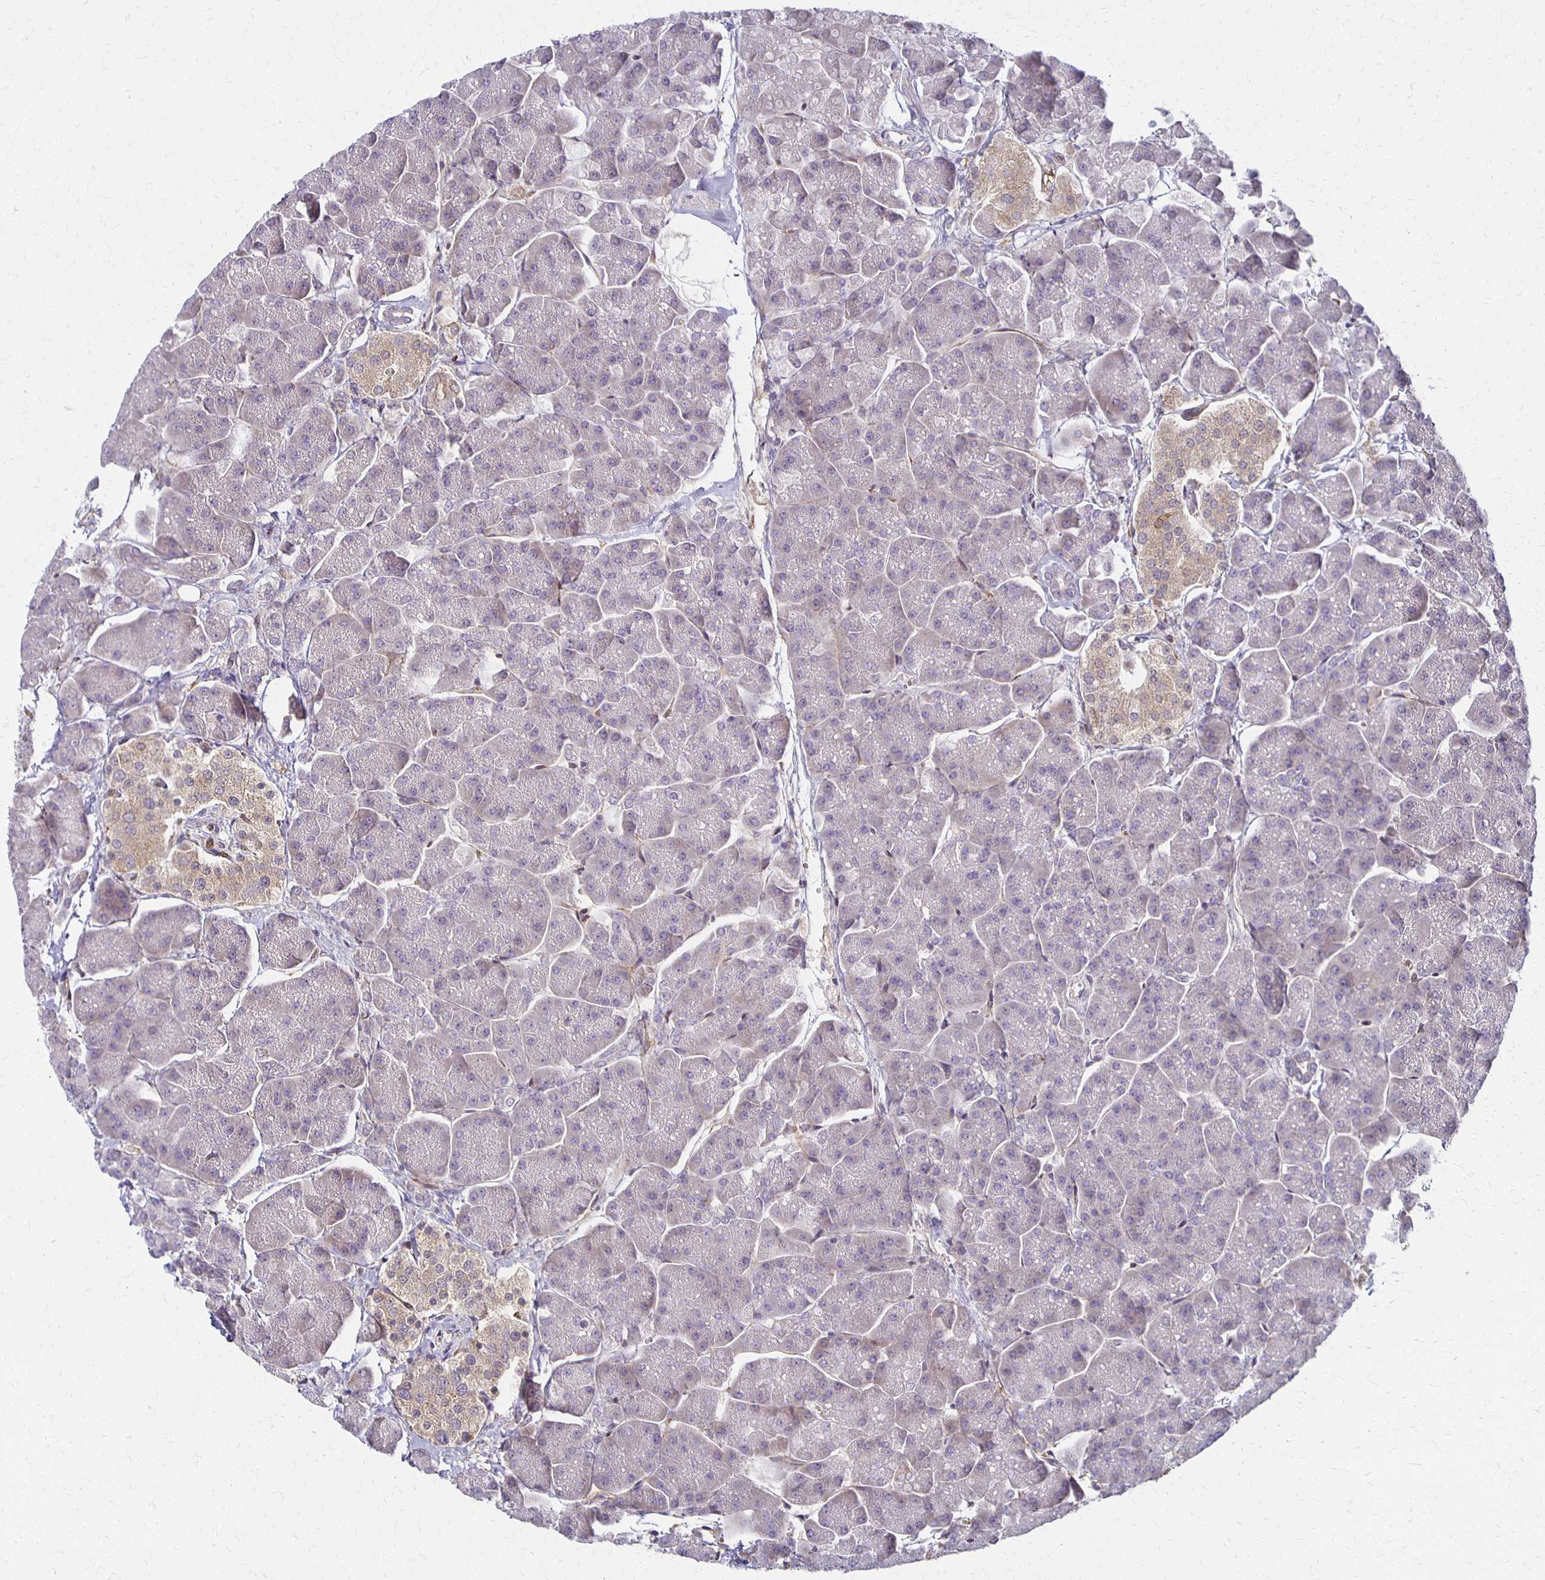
{"staining": {"intensity": "negative", "quantity": "none", "location": "none"}, "tissue": "pancreas", "cell_type": "Exocrine glandular cells", "image_type": "normal", "snomed": [{"axis": "morphology", "description": "Normal tissue, NOS"}, {"axis": "topography", "description": "Pancreas"}, {"axis": "topography", "description": "Peripheral nerve tissue"}], "caption": "IHC histopathology image of normal pancreas: pancreas stained with DAB (3,3'-diaminobenzidine) demonstrates no significant protein staining in exocrine glandular cells. The staining was performed using DAB to visualize the protein expression in brown, while the nuclei were stained in blue with hematoxylin (Magnification: 20x).", "gene": "GPX4", "patient": {"sex": "male", "age": 54}}